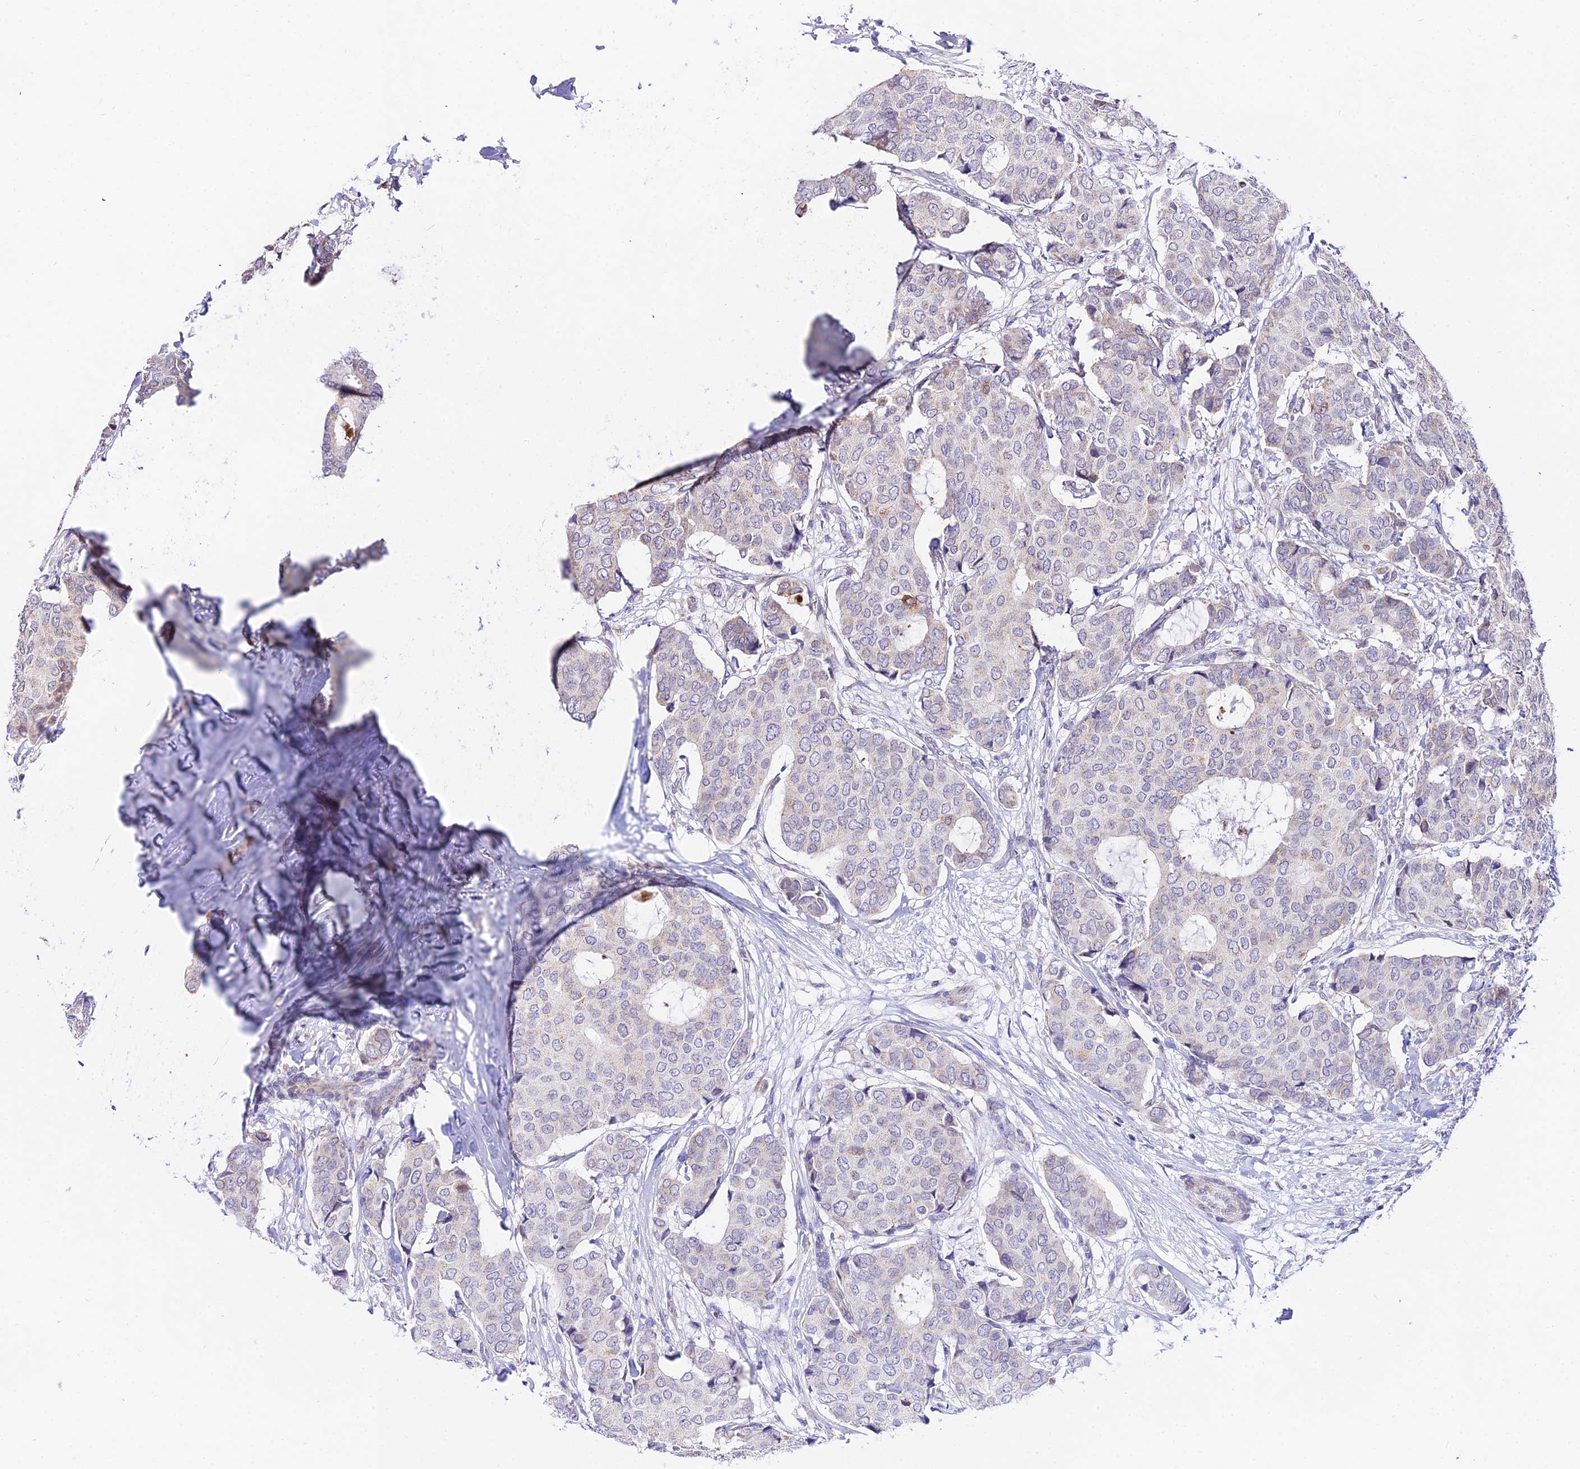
{"staining": {"intensity": "negative", "quantity": "none", "location": "none"}, "tissue": "breast cancer", "cell_type": "Tumor cells", "image_type": "cancer", "snomed": [{"axis": "morphology", "description": "Duct carcinoma"}, {"axis": "topography", "description": "Breast"}], "caption": "Breast cancer stained for a protein using immunohistochemistry (IHC) reveals no expression tumor cells.", "gene": "ATP5PB", "patient": {"sex": "female", "age": 75}}